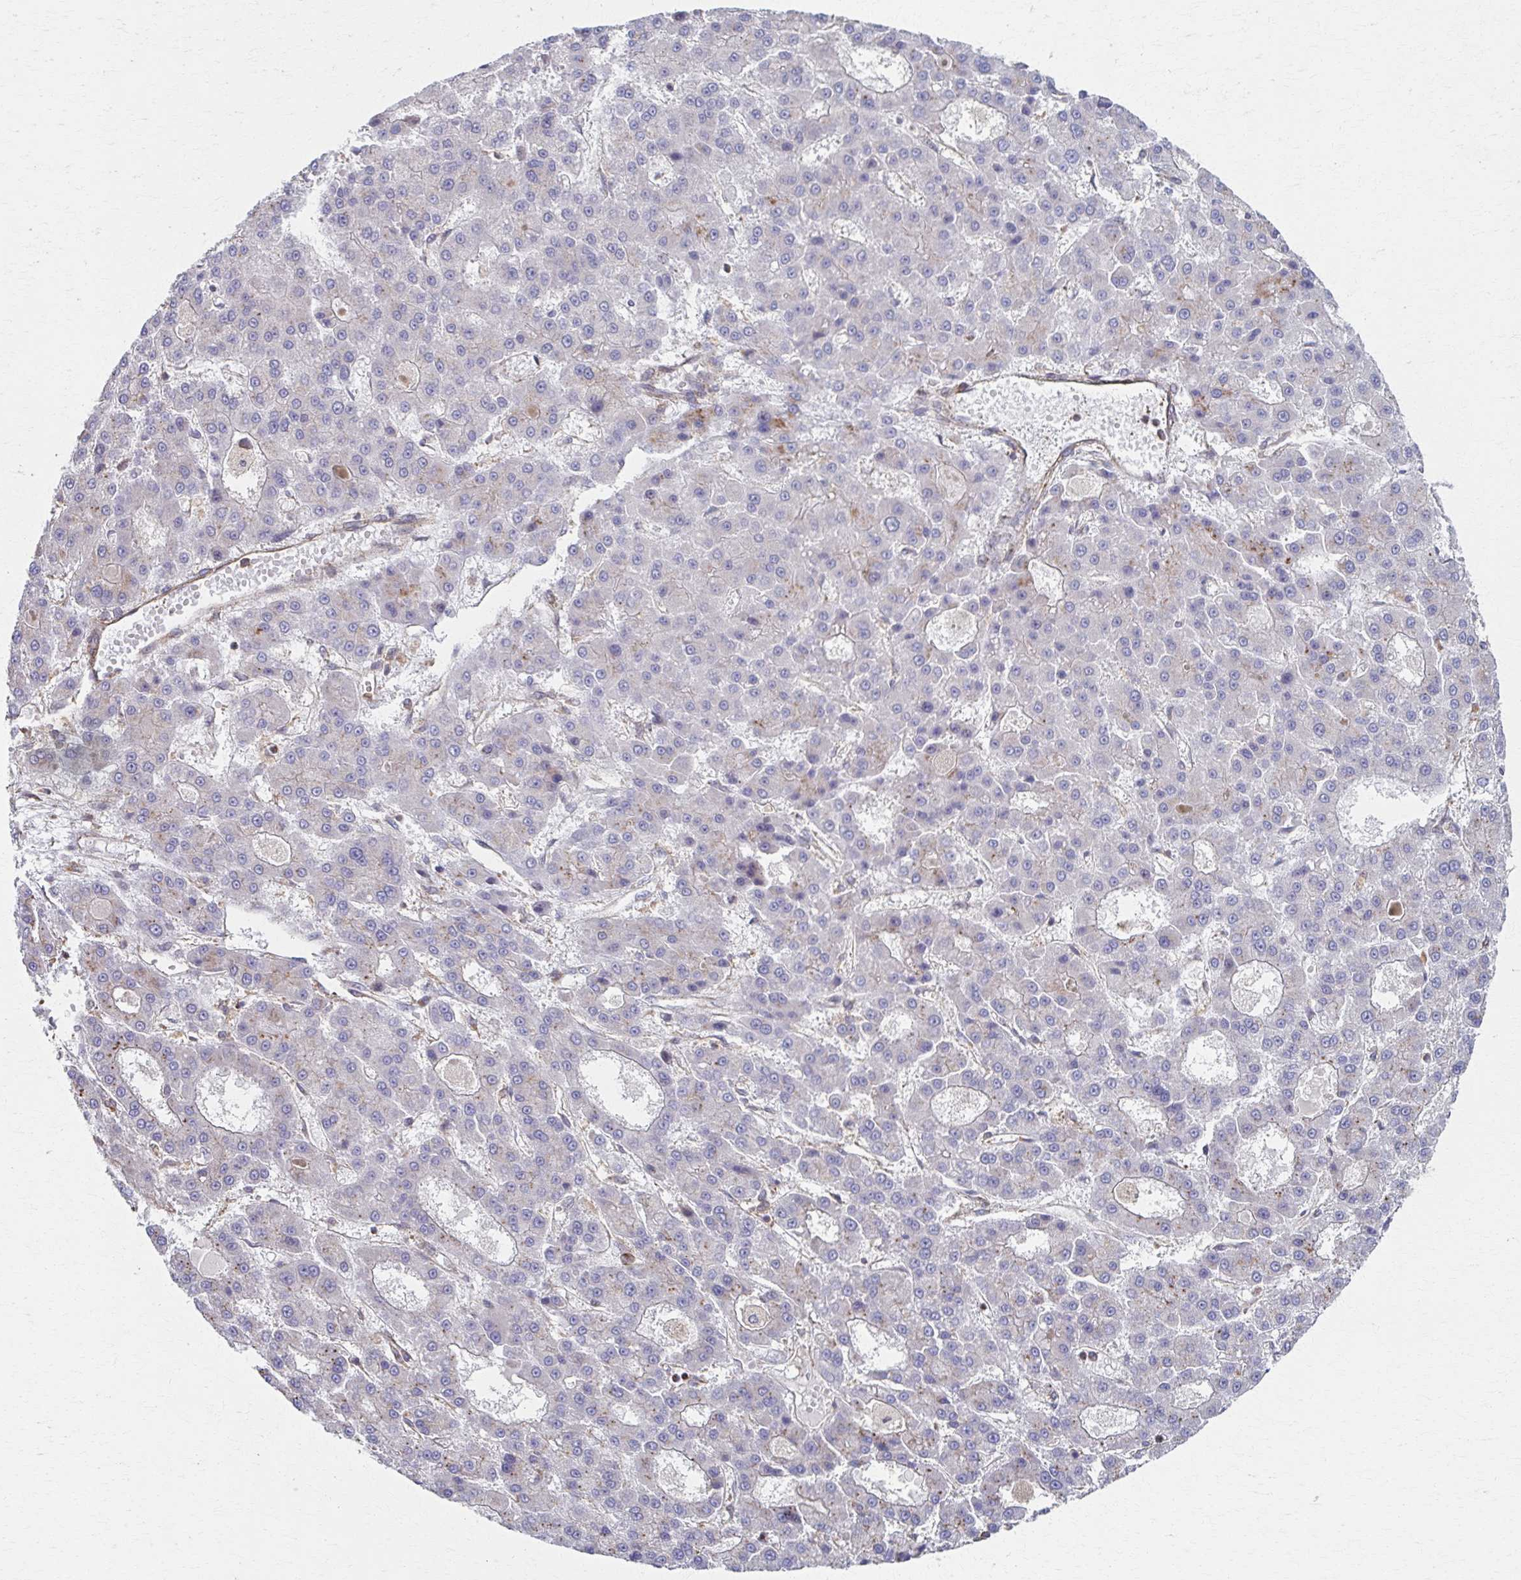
{"staining": {"intensity": "negative", "quantity": "none", "location": "none"}, "tissue": "liver cancer", "cell_type": "Tumor cells", "image_type": "cancer", "snomed": [{"axis": "morphology", "description": "Carcinoma, Hepatocellular, NOS"}, {"axis": "topography", "description": "Liver"}], "caption": "The IHC micrograph has no significant staining in tumor cells of hepatocellular carcinoma (liver) tissue.", "gene": "KLHL34", "patient": {"sex": "male", "age": 70}}